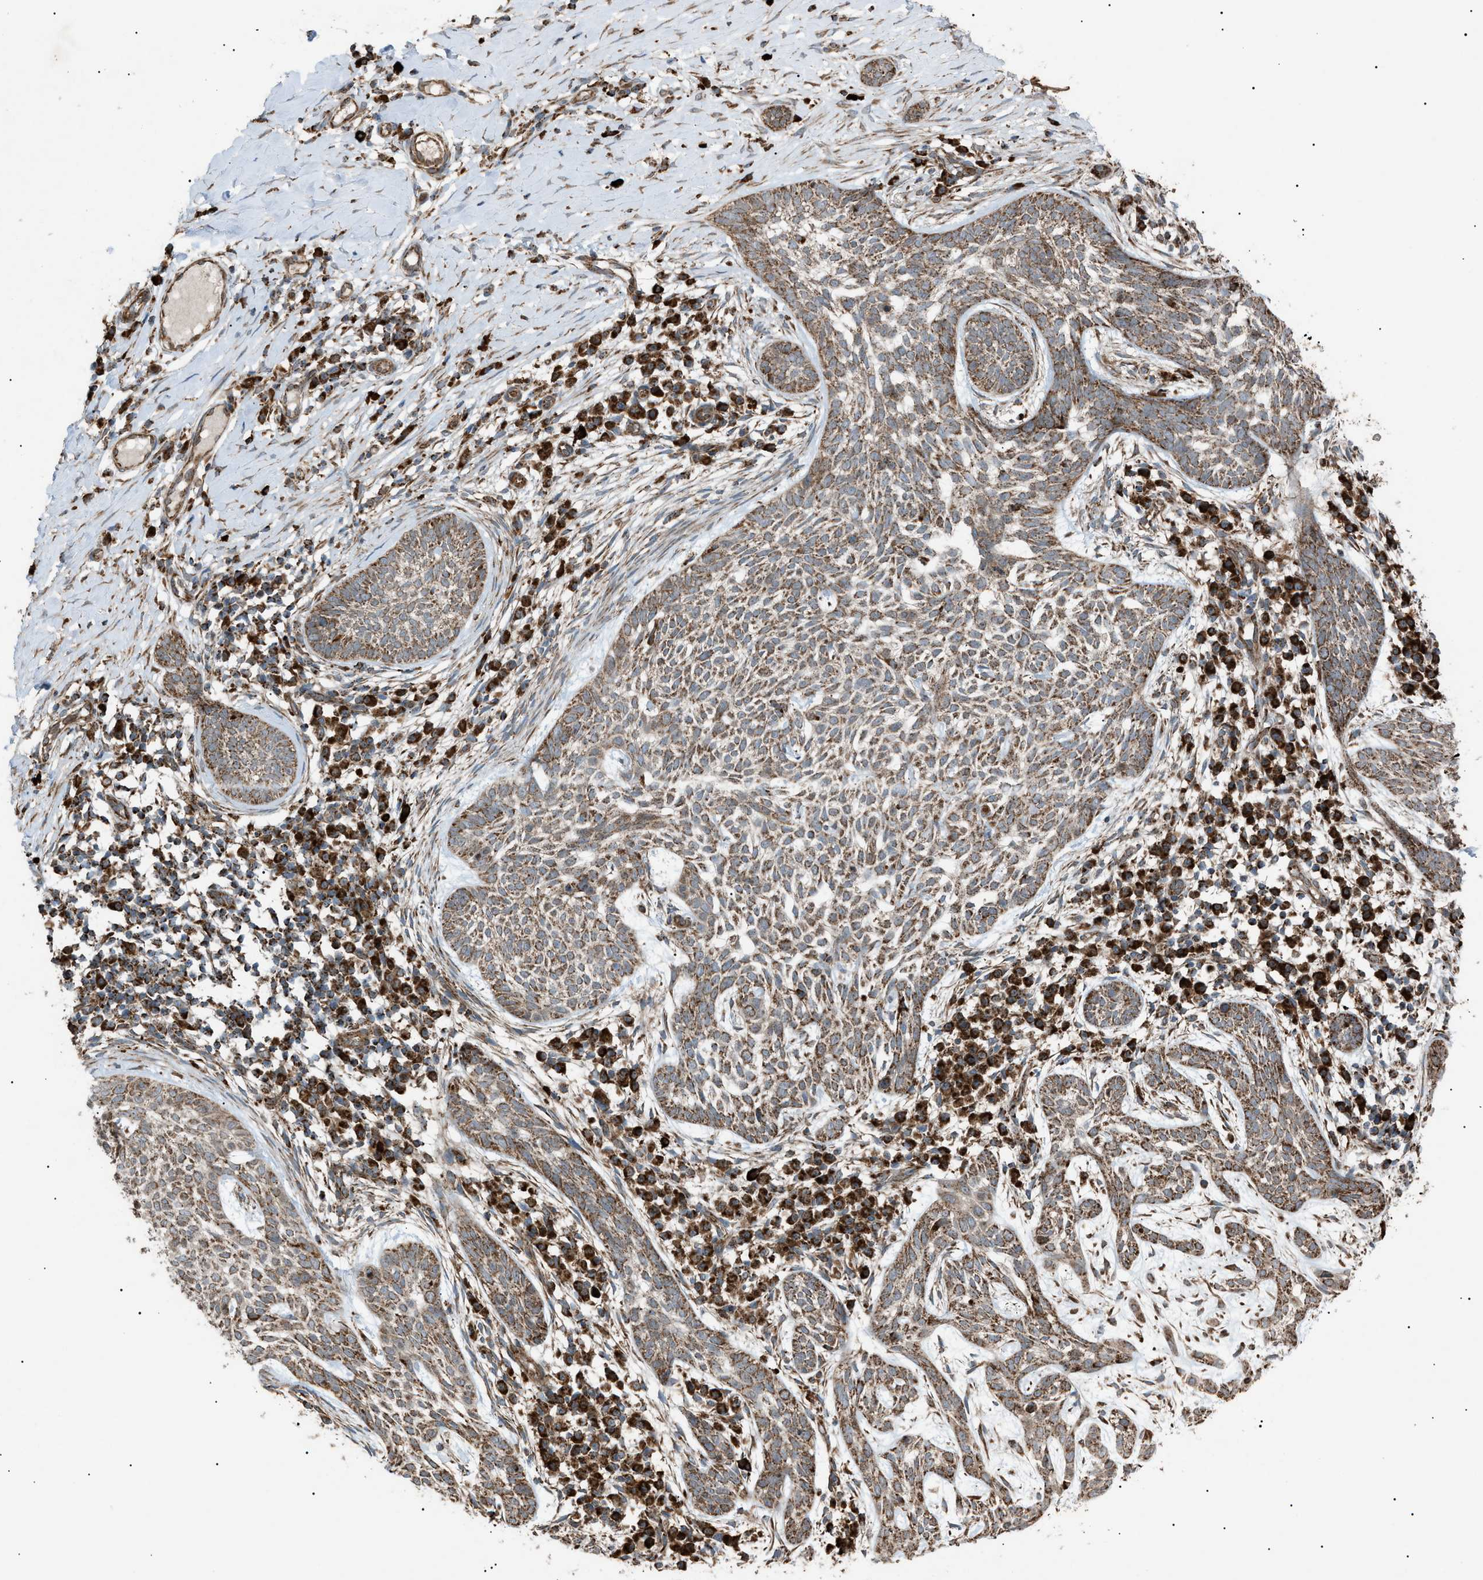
{"staining": {"intensity": "moderate", "quantity": ">75%", "location": "cytoplasmic/membranous"}, "tissue": "skin cancer", "cell_type": "Tumor cells", "image_type": "cancer", "snomed": [{"axis": "morphology", "description": "Basal cell carcinoma"}, {"axis": "topography", "description": "Skin"}], "caption": "Skin basal cell carcinoma stained with a brown dye displays moderate cytoplasmic/membranous positive positivity in approximately >75% of tumor cells.", "gene": "C1GALT1C1", "patient": {"sex": "female", "age": 59}}